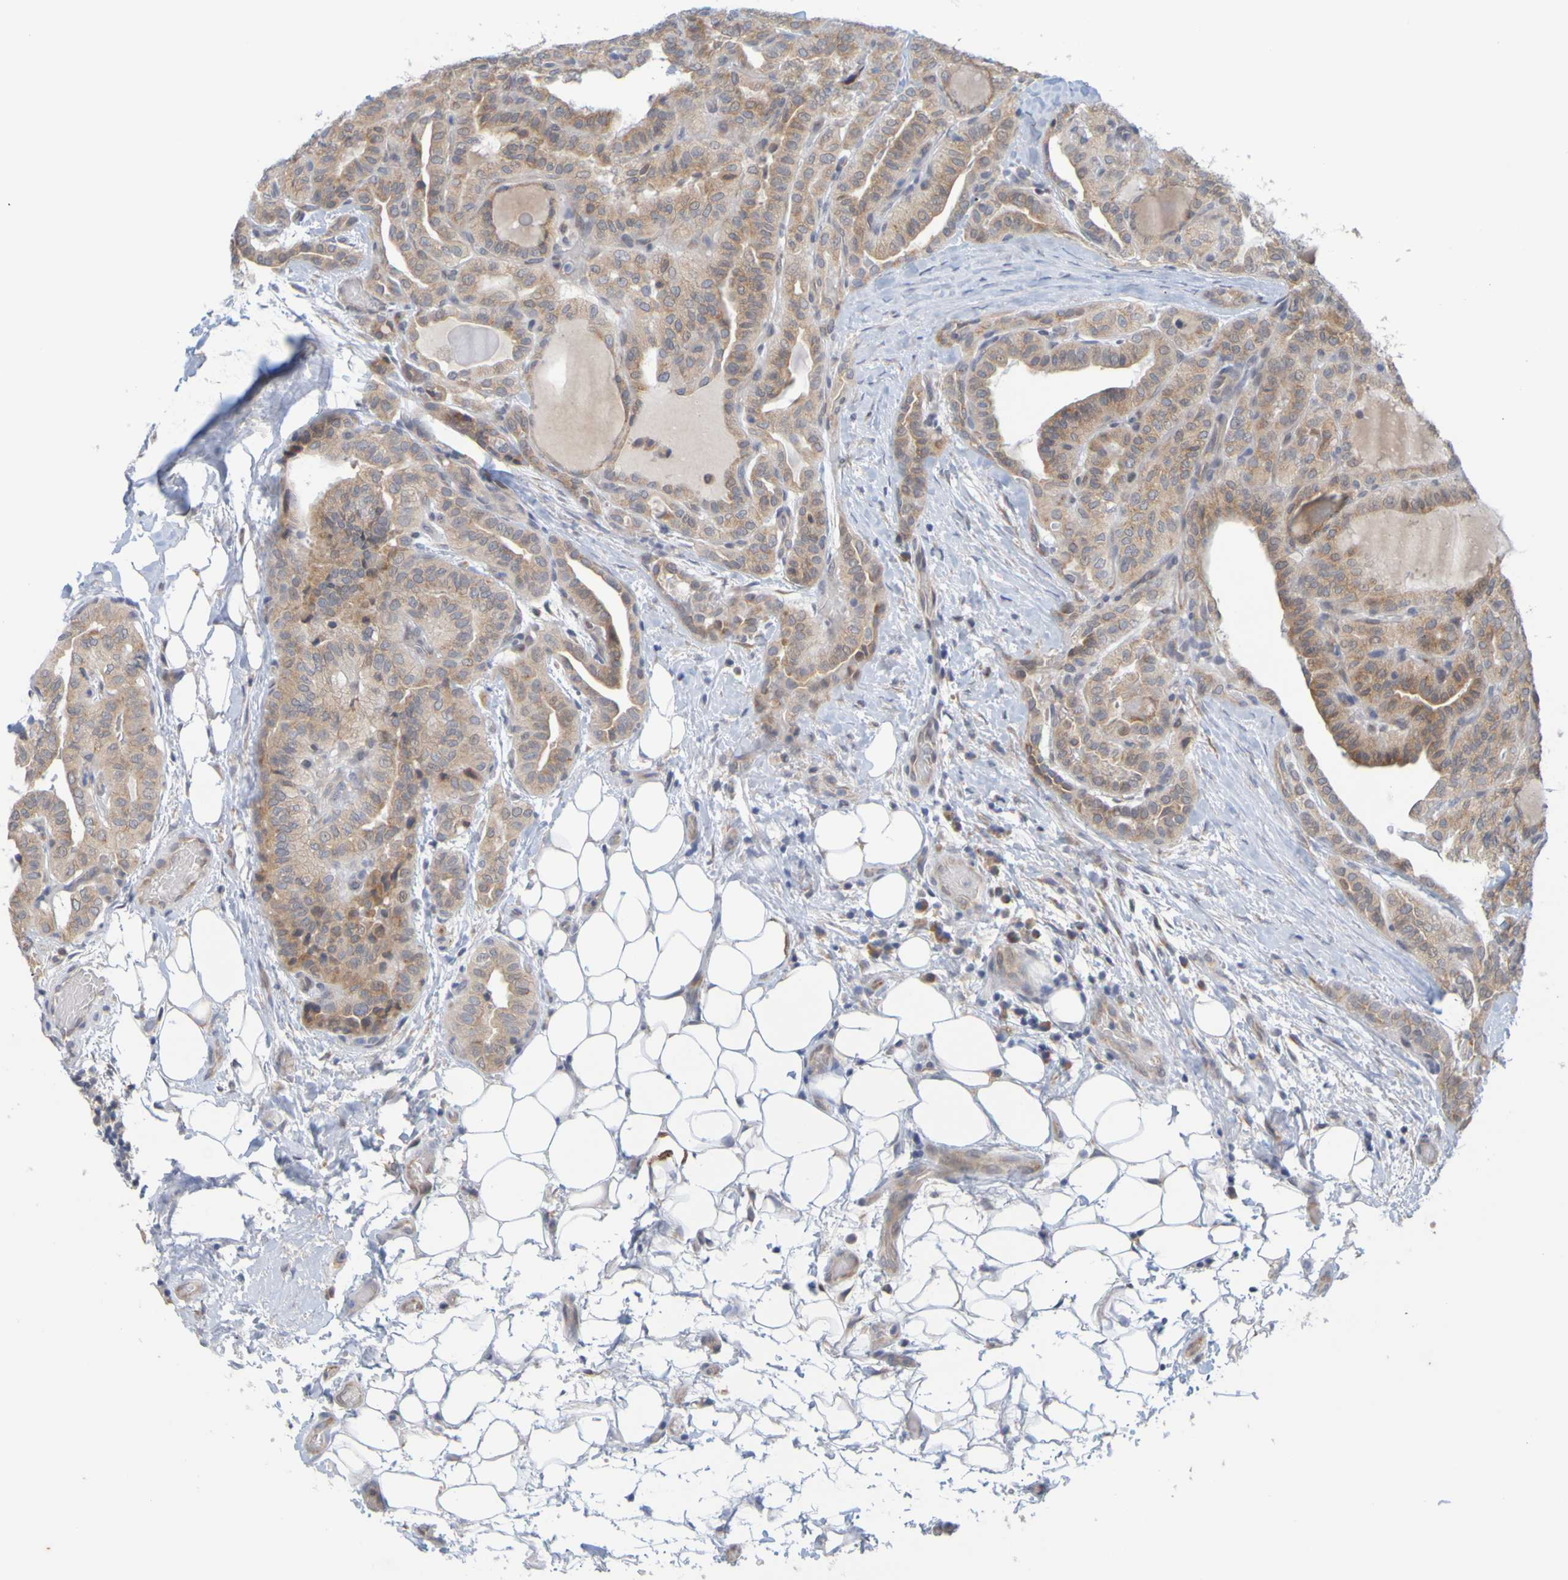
{"staining": {"intensity": "moderate", "quantity": ">75%", "location": "cytoplasmic/membranous"}, "tissue": "thyroid cancer", "cell_type": "Tumor cells", "image_type": "cancer", "snomed": [{"axis": "morphology", "description": "Papillary adenocarcinoma, NOS"}, {"axis": "topography", "description": "Thyroid gland"}], "caption": "Approximately >75% of tumor cells in human papillary adenocarcinoma (thyroid) reveal moderate cytoplasmic/membranous protein positivity as visualized by brown immunohistochemical staining.", "gene": "MOGS", "patient": {"sex": "male", "age": 77}}